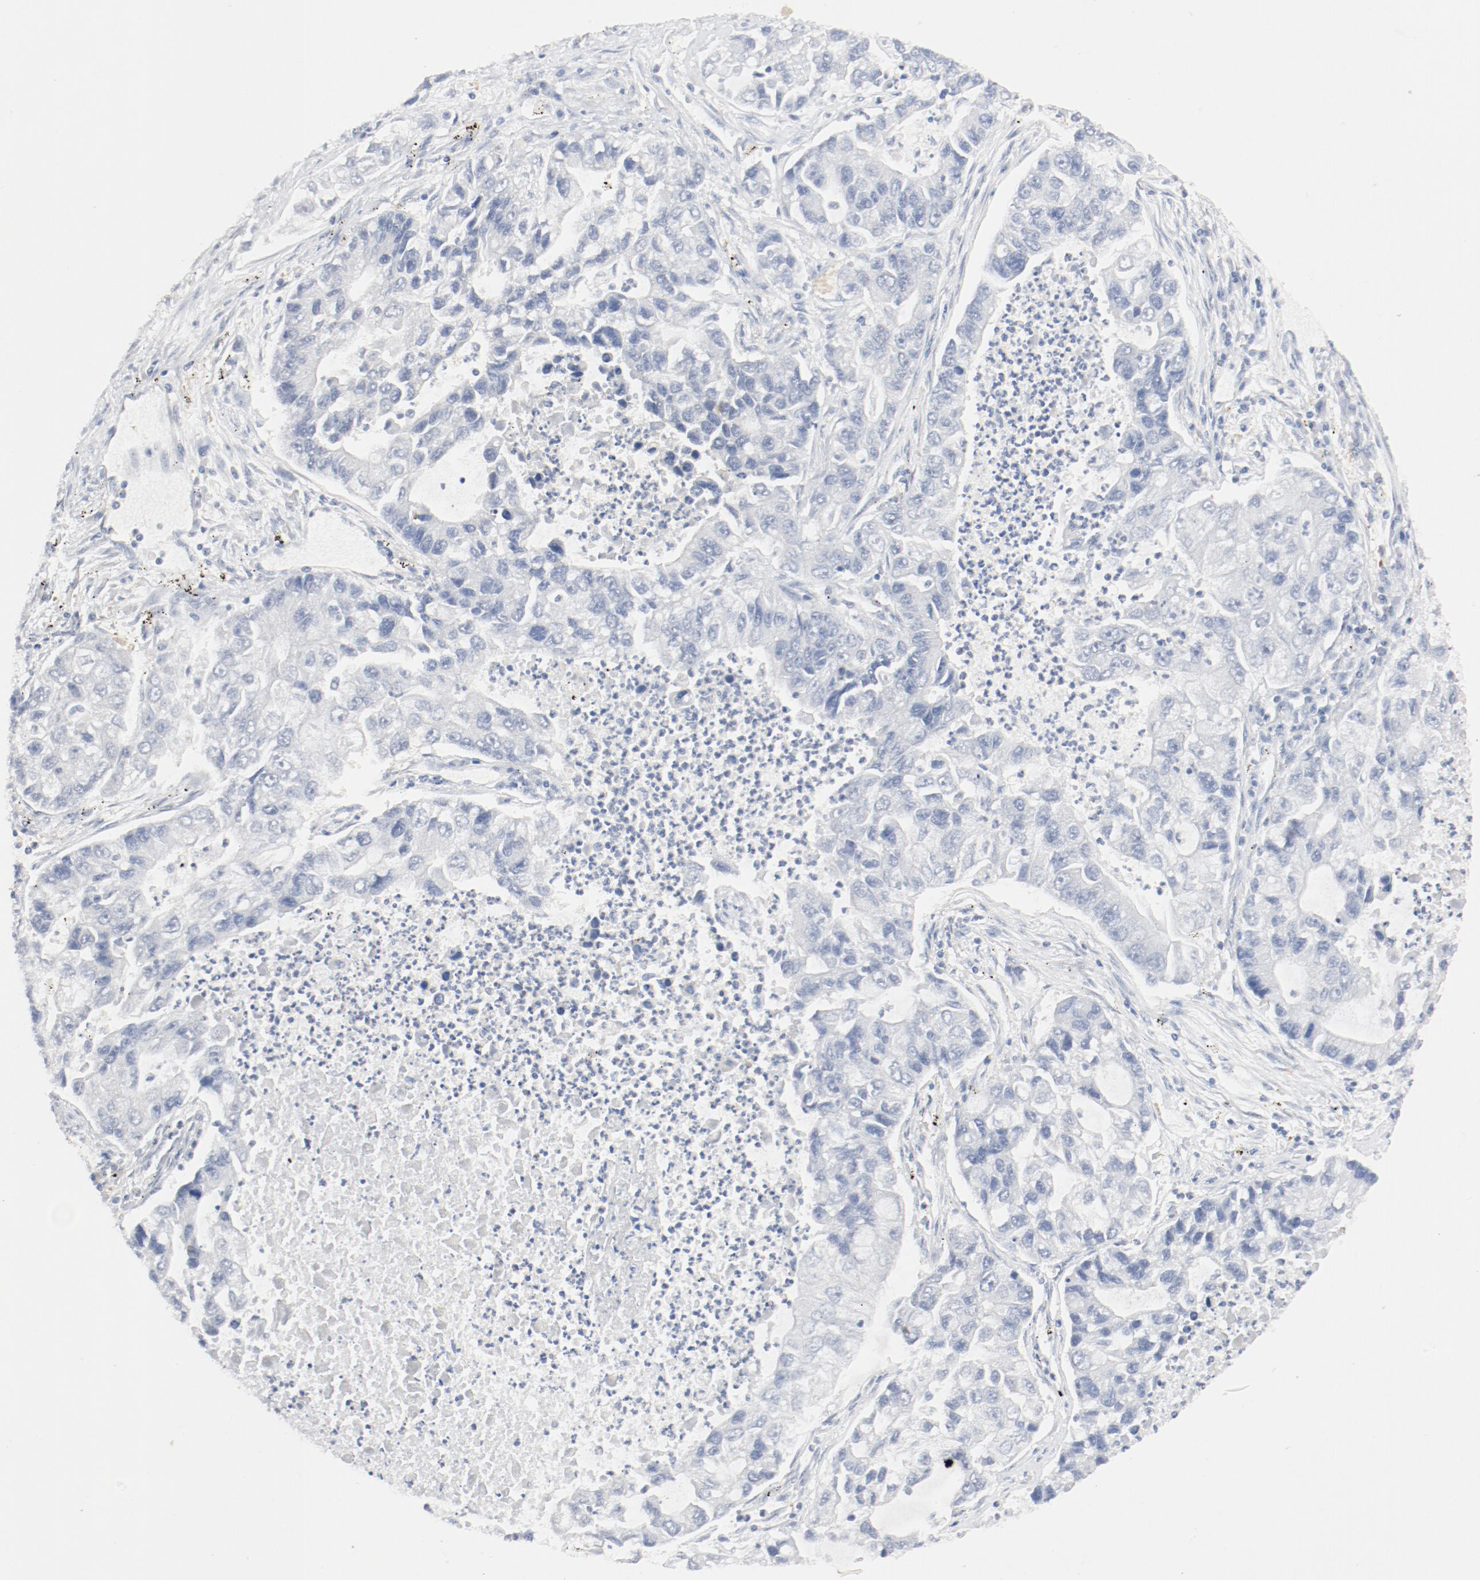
{"staining": {"intensity": "negative", "quantity": "none", "location": "none"}, "tissue": "lung cancer", "cell_type": "Tumor cells", "image_type": "cancer", "snomed": [{"axis": "morphology", "description": "Adenocarcinoma, NOS"}, {"axis": "topography", "description": "Lung"}], "caption": "Immunohistochemical staining of adenocarcinoma (lung) demonstrates no significant positivity in tumor cells.", "gene": "PGM1", "patient": {"sex": "female", "age": 51}}